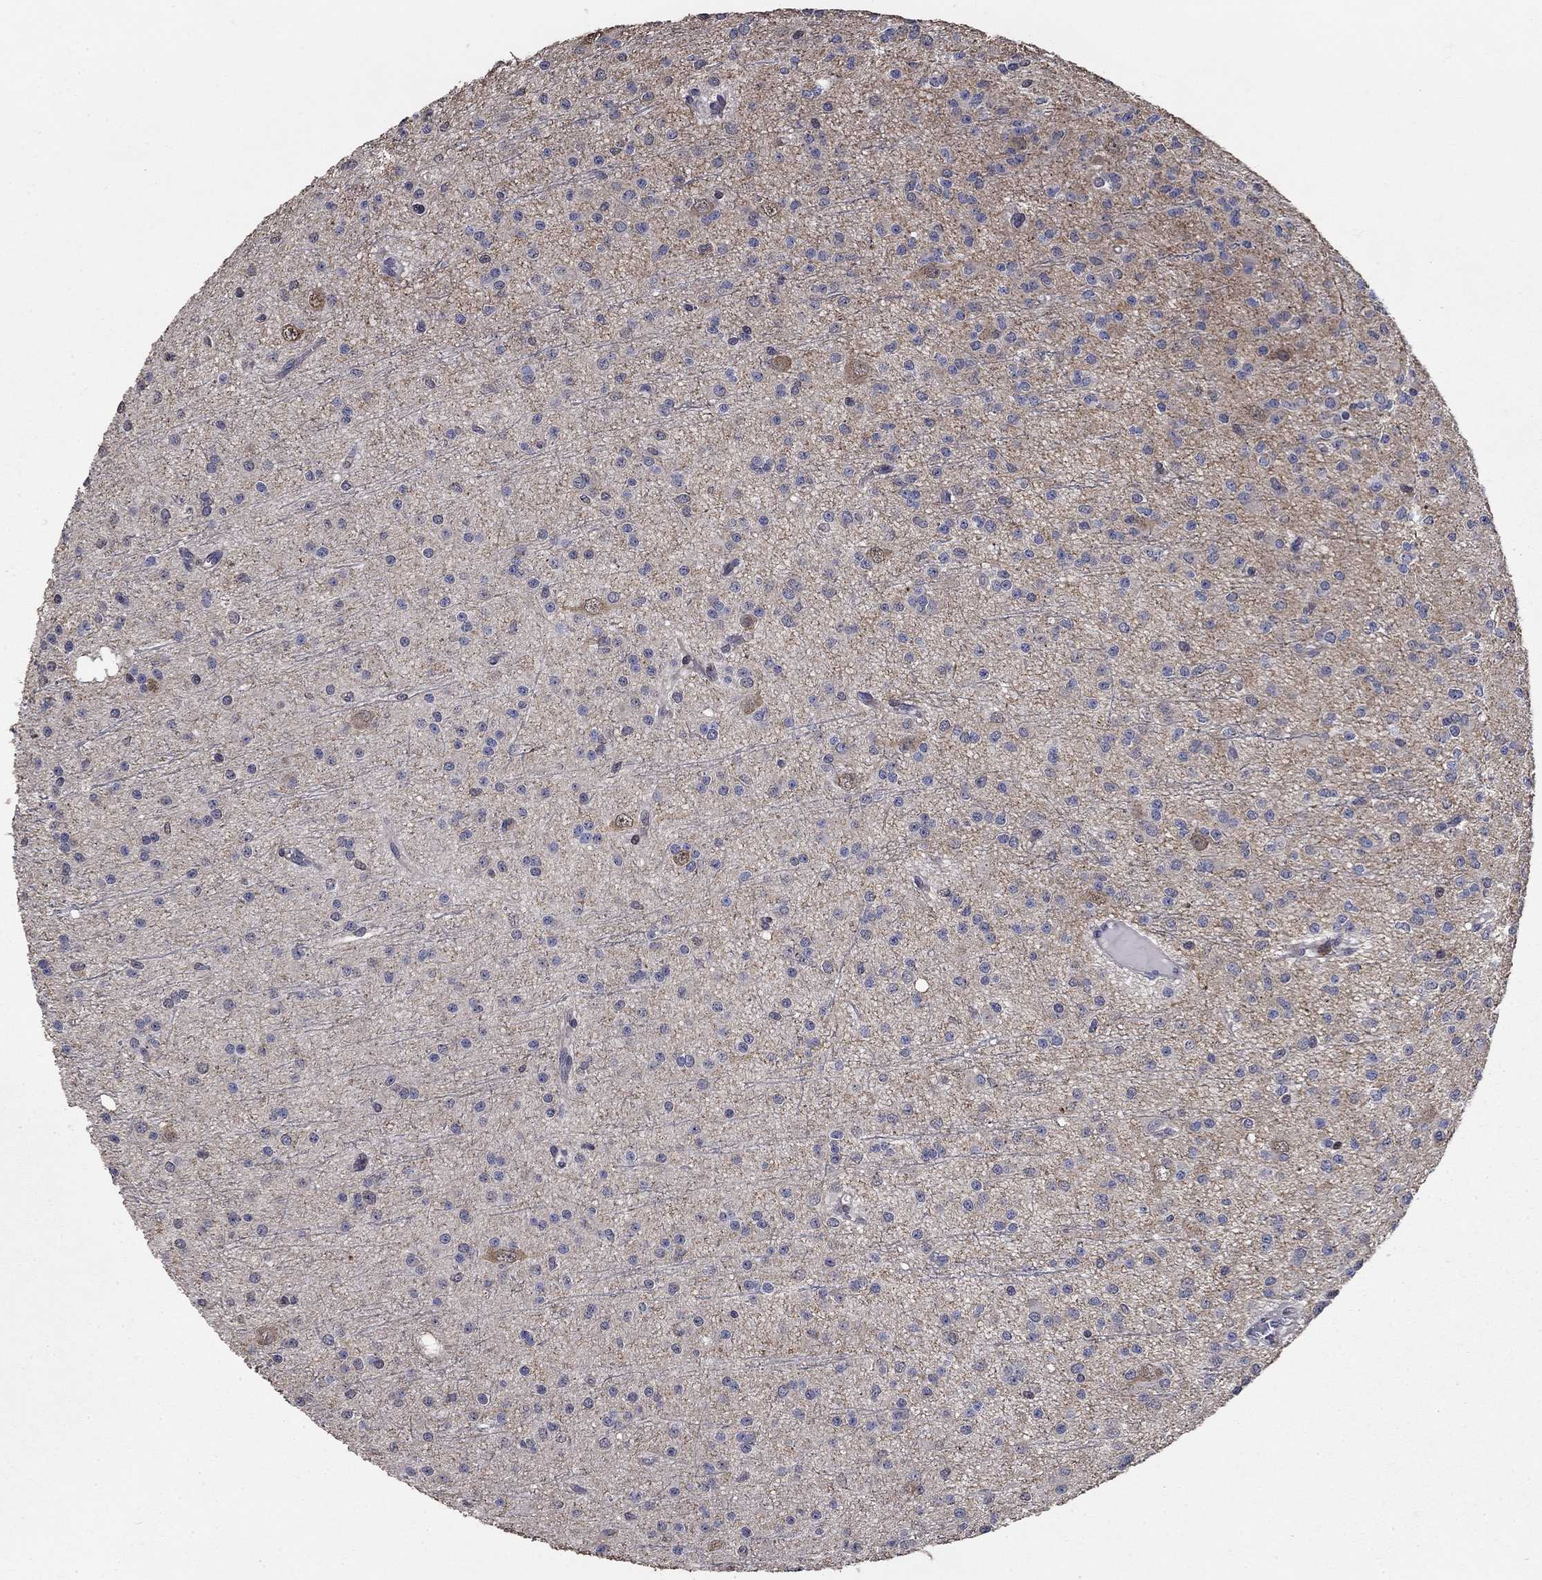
{"staining": {"intensity": "negative", "quantity": "none", "location": "none"}, "tissue": "glioma", "cell_type": "Tumor cells", "image_type": "cancer", "snomed": [{"axis": "morphology", "description": "Glioma, malignant, Low grade"}, {"axis": "topography", "description": "Brain"}], "caption": "Immunohistochemistry image of neoplastic tissue: glioma stained with DAB displays no significant protein expression in tumor cells. Nuclei are stained in blue.", "gene": "DVL1", "patient": {"sex": "male", "age": 27}}